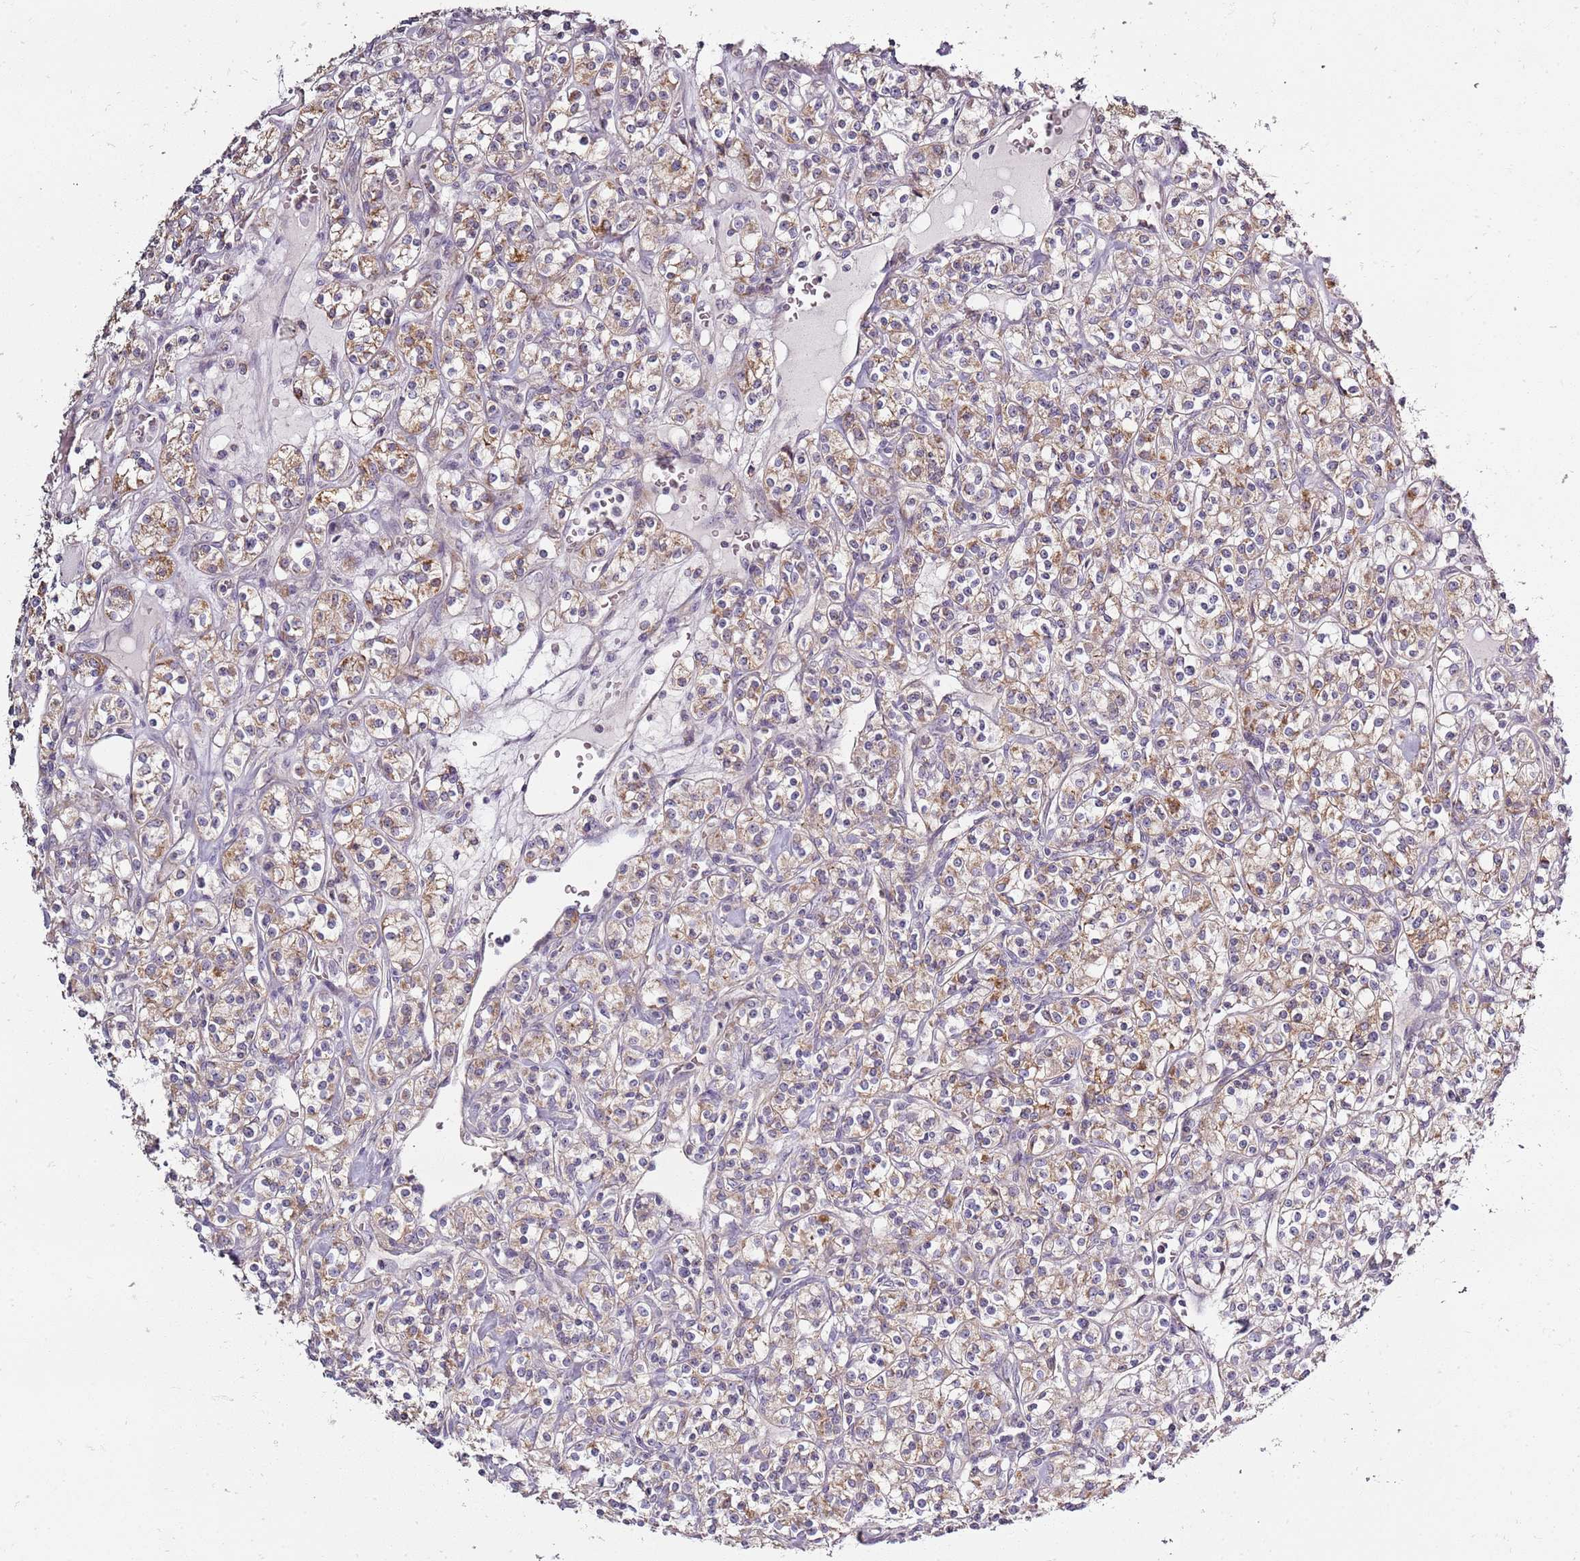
{"staining": {"intensity": "moderate", "quantity": ">75%", "location": "cytoplasmic/membranous"}, "tissue": "renal cancer", "cell_type": "Tumor cells", "image_type": "cancer", "snomed": [{"axis": "morphology", "description": "Adenocarcinoma, NOS"}, {"axis": "topography", "description": "Kidney"}], "caption": "Adenocarcinoma (renal) stained for a protein demonstrates moderate cytoplasmic/membranous positivity in tumor cells.", "gene": "SYNGR3", "patient": {"sex": "male", "age": 77}}